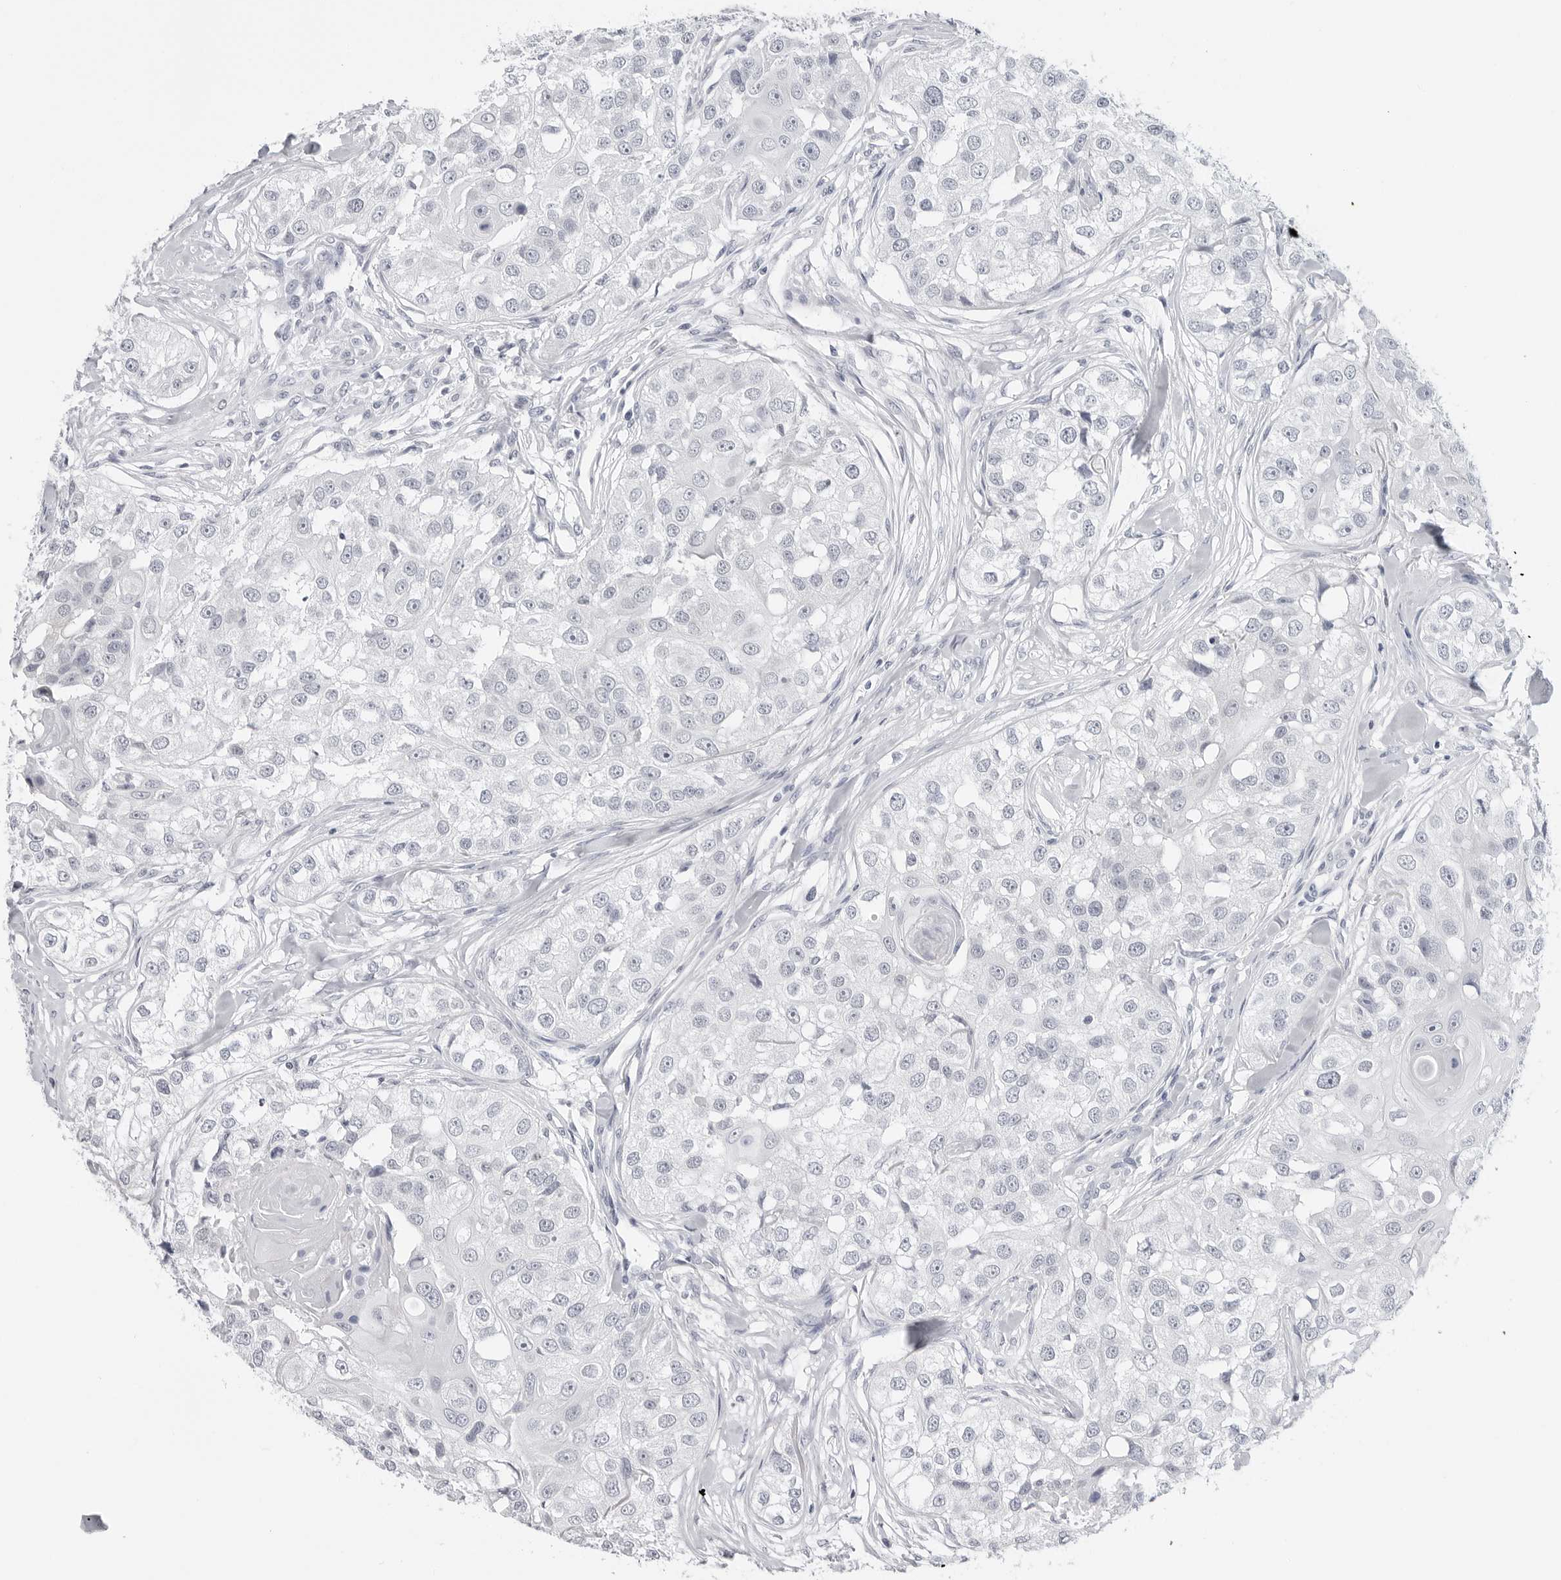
{"staining": {"intensity": "negative", "quantity": "none", "location": "none"}, "tissue": "head and neck cancer", "cell_type": "Tumor cells", "image_type": "cancer", "snomed": [{"axis": "morphology", "description": "Normal tissue, NOS"}, {"axis": "morphology", "description": "Squamous cell carcinoma, NOS"}, {"axis": "topography", "description": "Skeletal muscle"}, {"axis": "topography", "description": "Head-Neck"}], "caption": "Head and neck cancer stained for a protein using immunohistochemistry (IHC) exhibits no expression tumor cells.", "gene": "PGA3", "patient": {"sex": "male", "age": 51}}